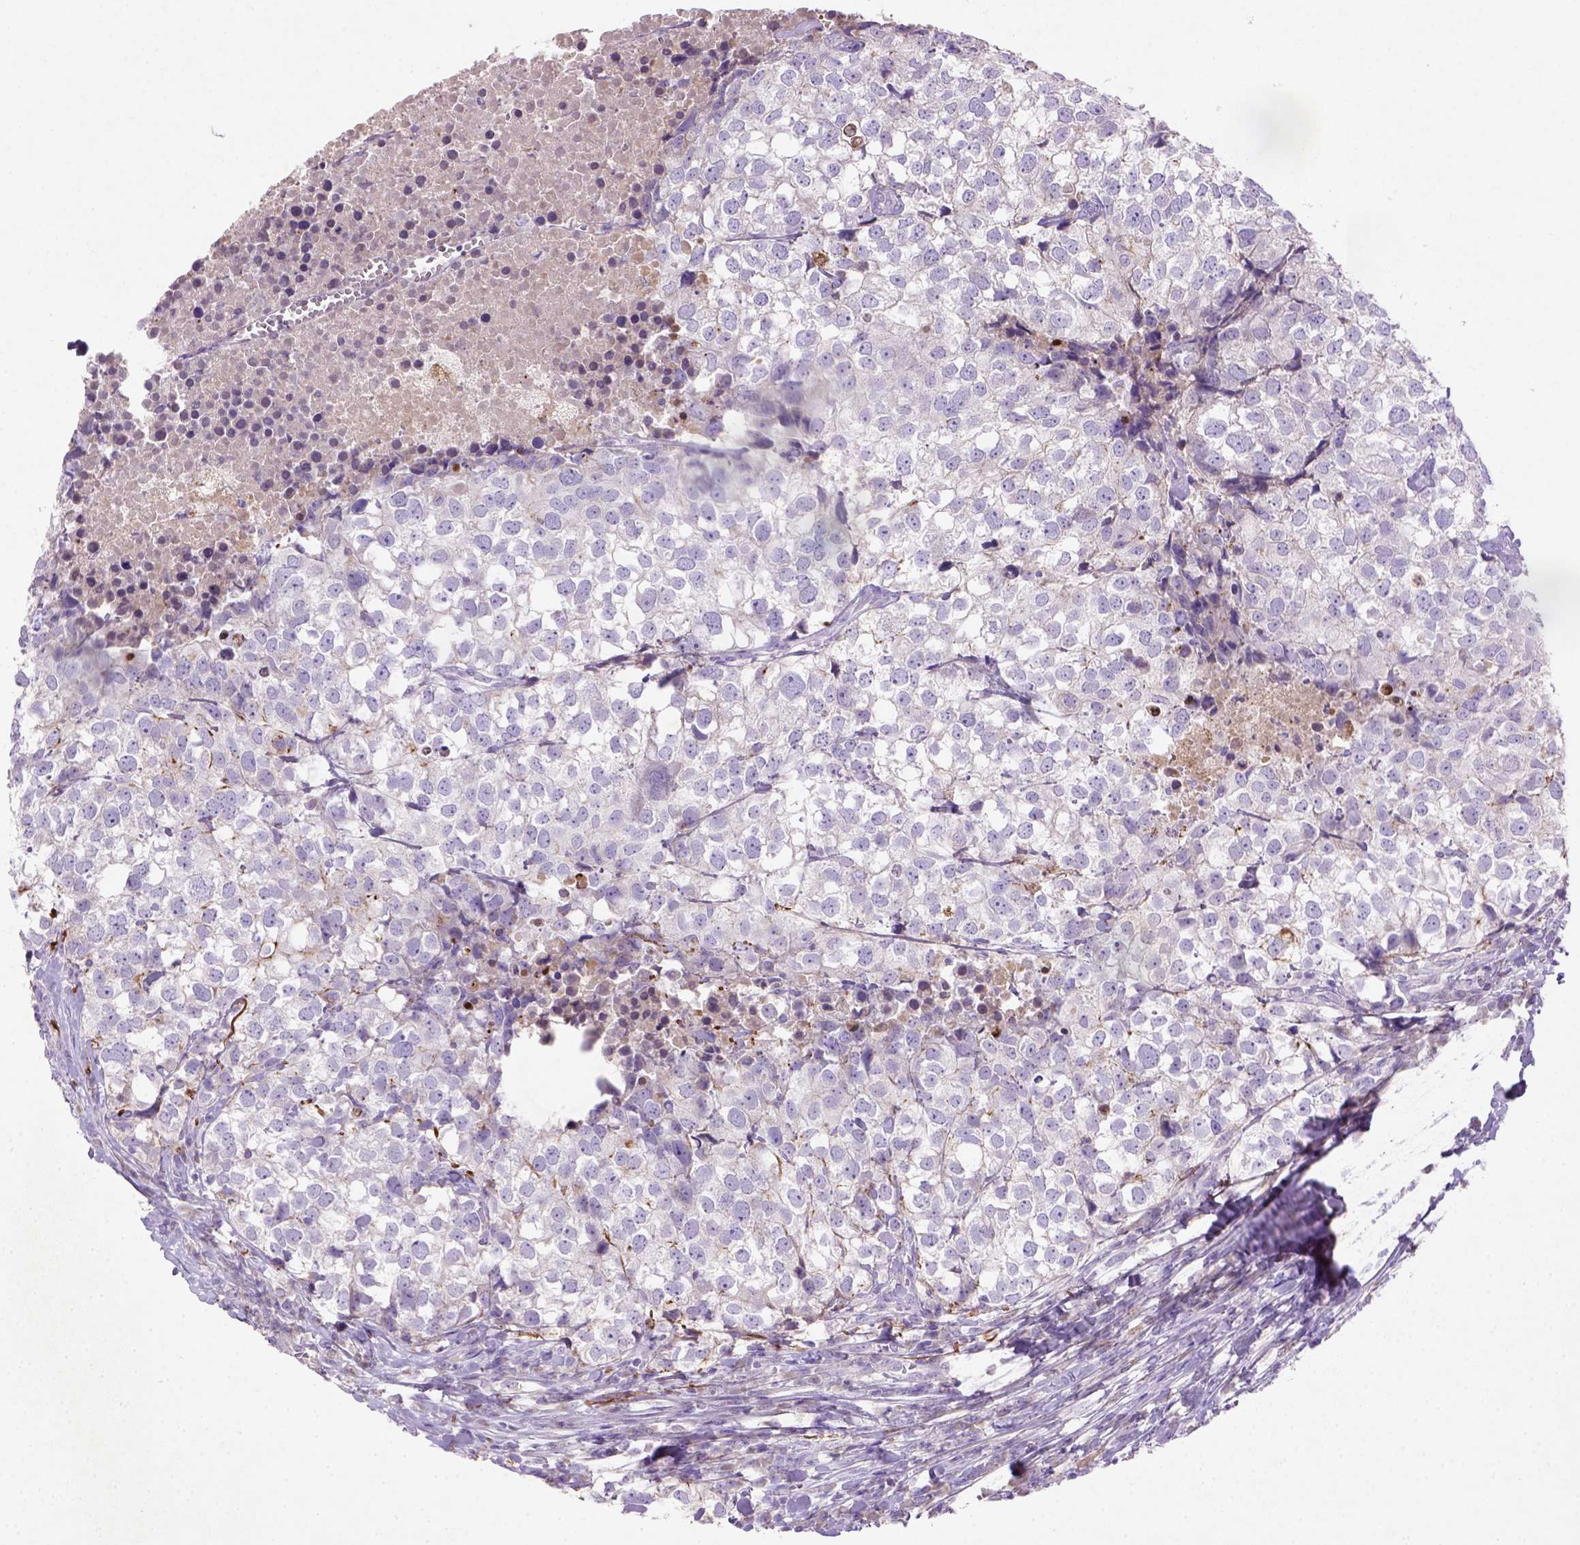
{"staining": {"intensity": "negative", "quantity": "none", "location": "none"}, "tissue": "breast cancer", "cell_type": "Tumor cells", "image_type": "cancer", "snomed": [{"axis": "morphology", "description": "Duct carcinoma"}, {"axis": "topography", "description": "Breast"}], "caption": "Immunohistochemistry micrograph of neoplastic tissue: human breast infiltrating ductal carcinoma stained with DAB displays no significant protein staining in tumor cells.", "gene": "NUDT2", "patient": {"sex": "female", "age": 30}}